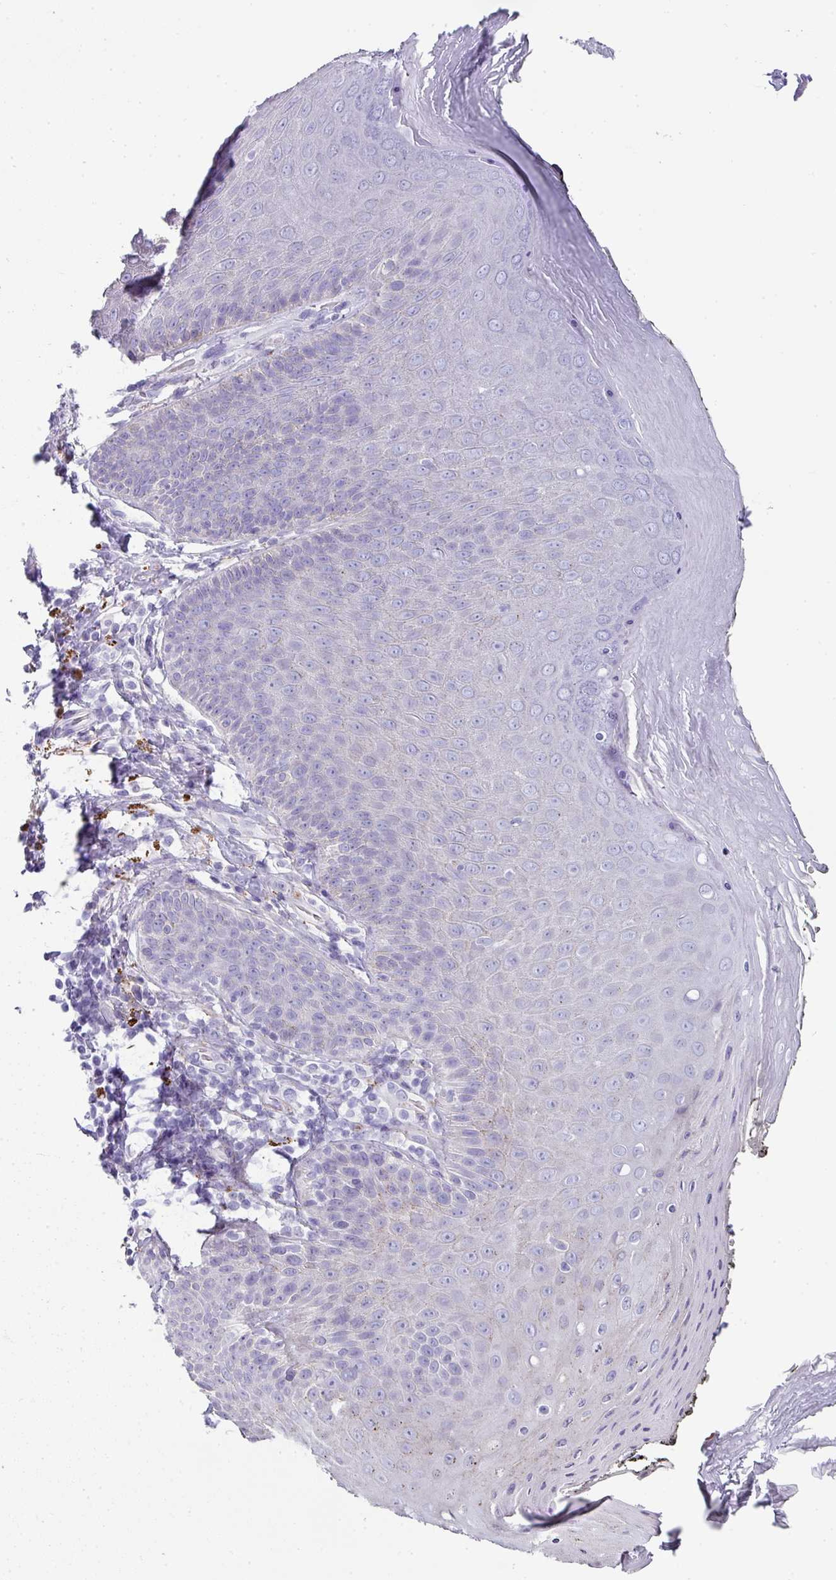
{"staining": {"intensity": "weak", "quantity": "<25%", "location": "cytoplasmic/membranous"}, "tissue": "skin", "cell_type": "Epidermal cells", "image_type": "normal", "snomed": [{"axis": "morphology", "description": "Normal tissue, NOS"}, {"axis": "topography", "description": "Anal"}, {"axis": "topography", "description": "Peripheral nerve tissue"}], "caption": "This histopathology image is of unremarkable skin stained with immunohistochemistry to label a protein in brown with the nuclei are counter-stained blue. There is no positivity in epidermal cells.", "gene": "ZNF568", "patient": {"sex": "male", "age": 53}}